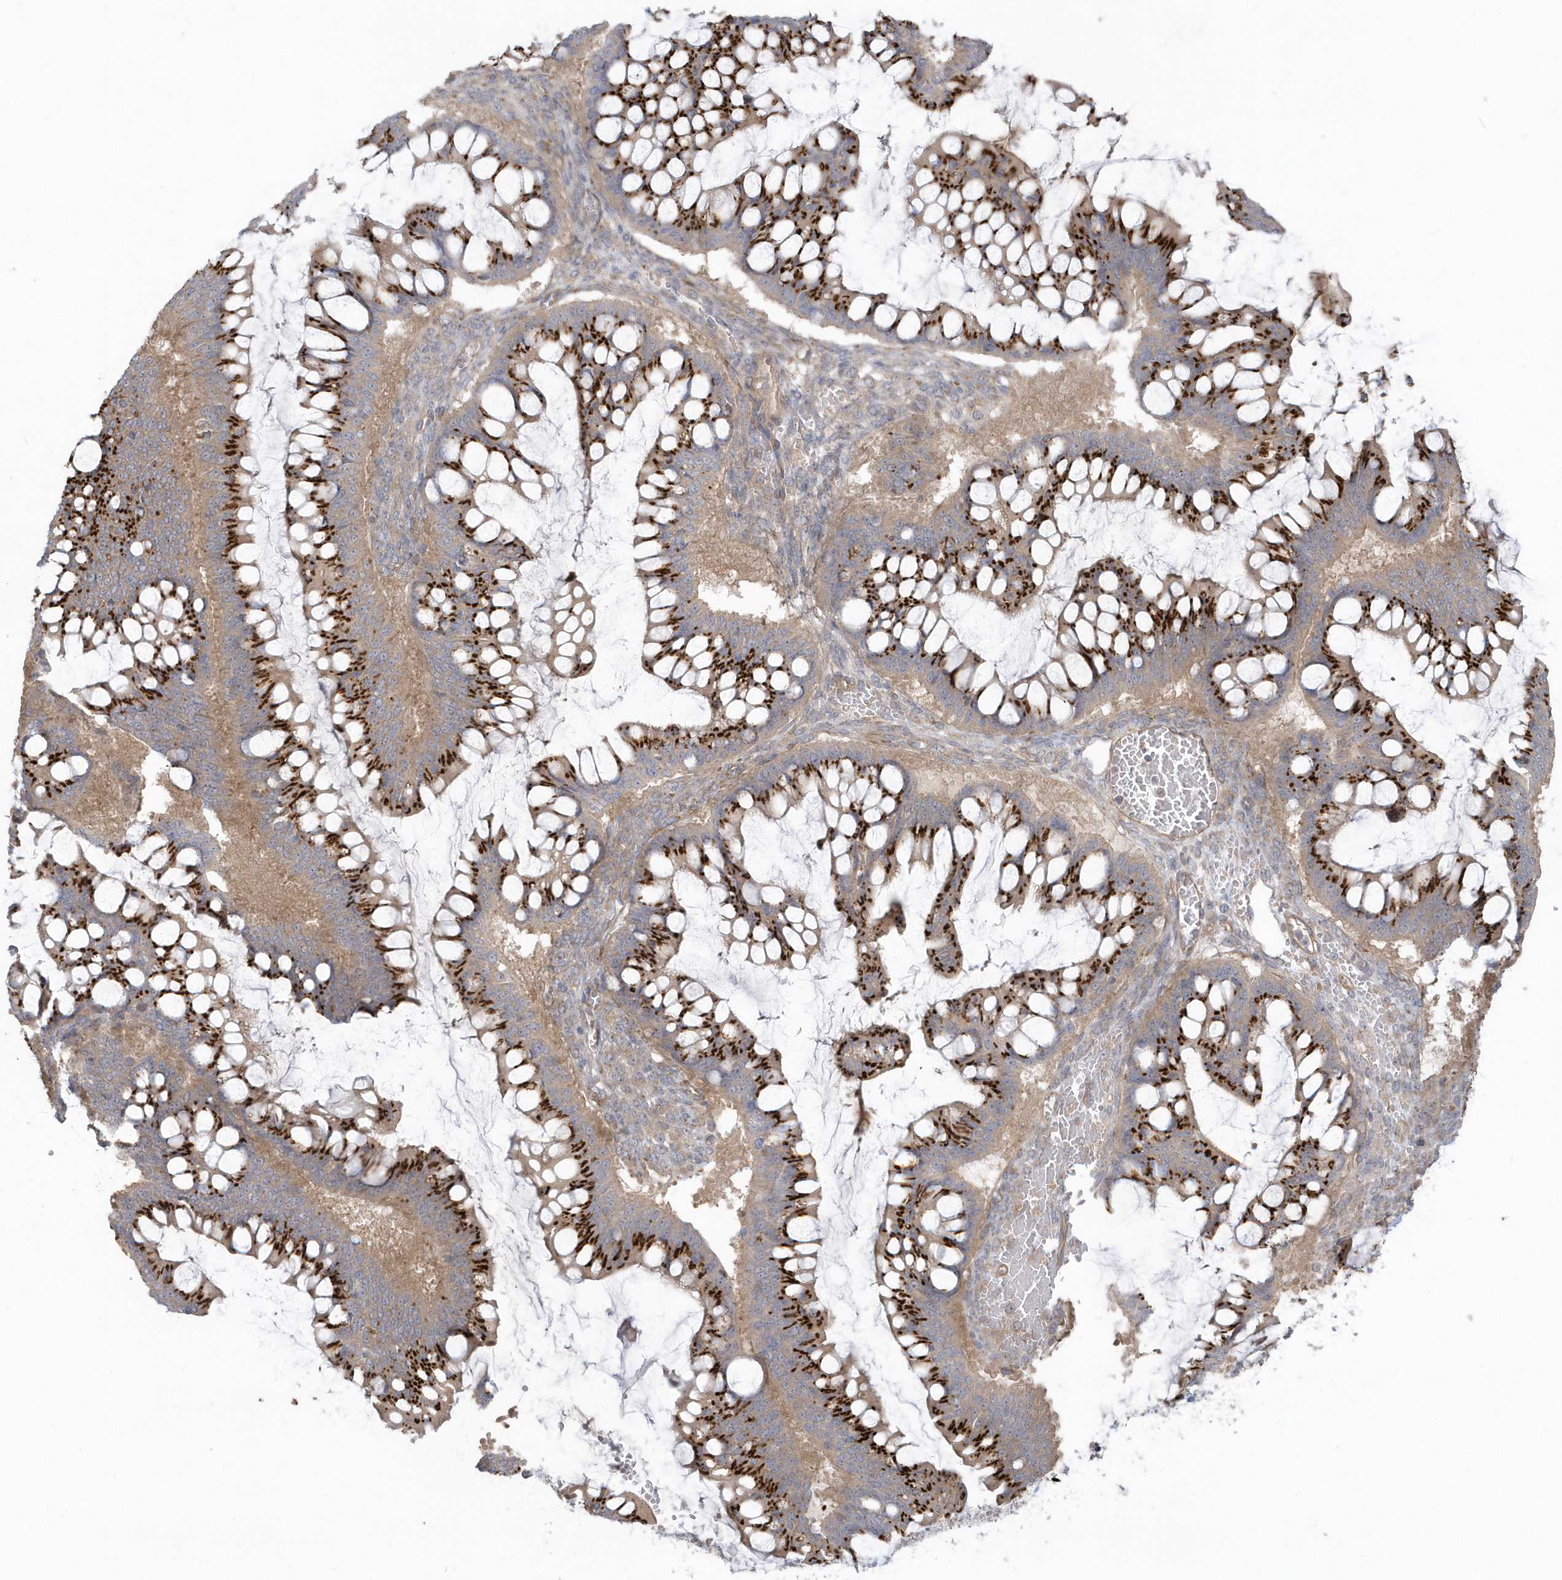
{"staining": {"intensity": "strong", "quantity": ">75%", "location": "cytoplasmic/membranous"}, "tissue": "ovarian cancer", "cell_type": "Tumor cells", "image_type": "cancer", "snomed": [{"axis": "morphology", "description": "Cystadenocarcinoma, mucinous, NOS"}, {"axis": "topography", "description": "Ovary"}], "caption": "Immunohistochemical staining of ovarian mucinous cystadenocarcinoma reveals strong cytoplasmic/membranous protein expression in about >75% of tumor cells. (Stains: DAB (3,3'-diaminobenzidine) in brown, nuclei in blue, Microscopy: brightfield microscopy at high magnification).", "gene": "ACTR1A", "patient": {"sex": "female", "age": 73}}